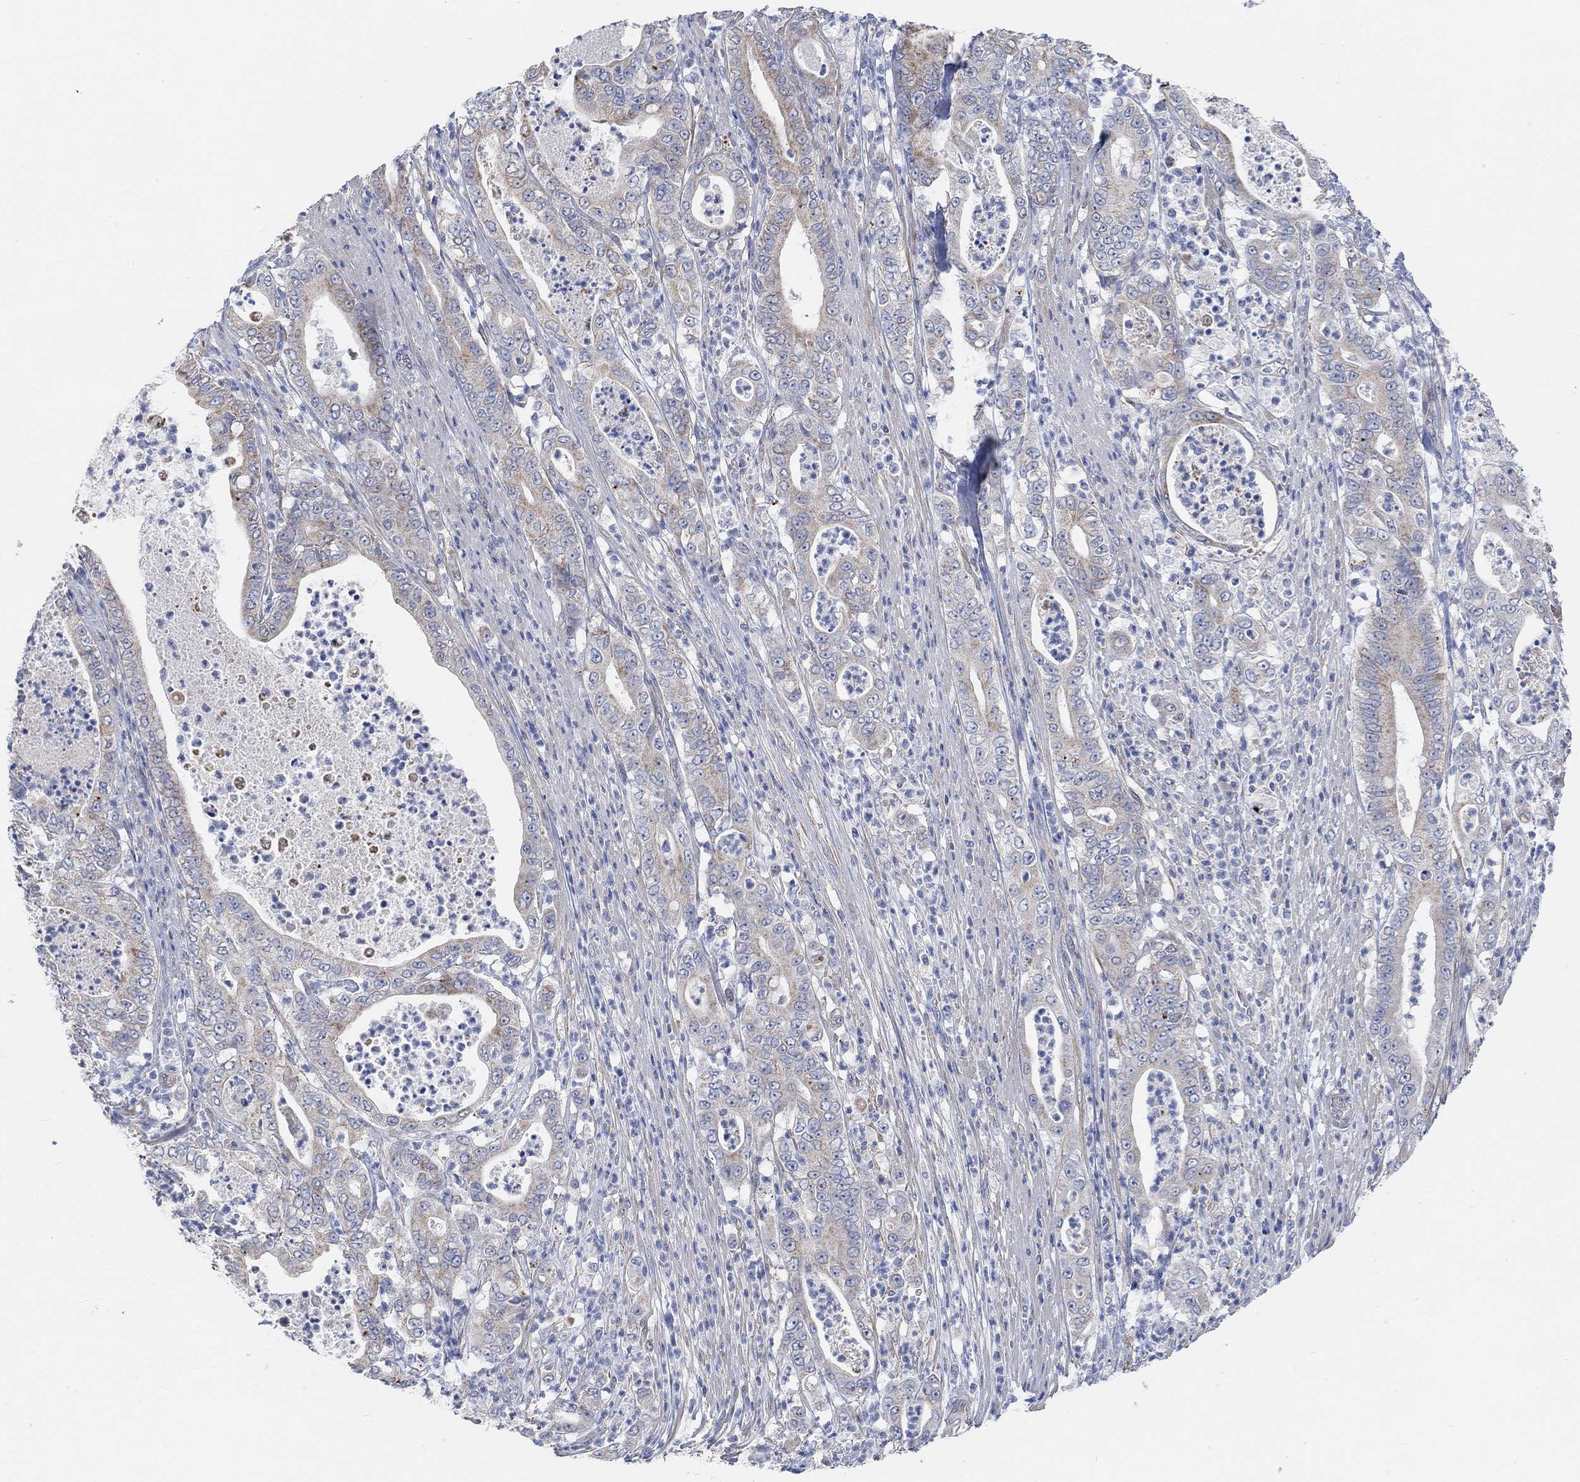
{"staining": {"intensity": "moderate", "quantity": "25%-75%", "location": "cytoplasmic/membranous"}, "tissue": "pancreatic cancer", "cell_type": "Tumor cells", "image_type": "cancer", "snomed": [{"axis": "morphology", "description": "Adenocarcinoma, NOS"}, {"axis": "topography", "description": "Pancreas"}], "caption": "Protein expression analysis of human adenocarcinoma (pancreatic) reveals moderate cytoplasmic/membranous positivity in approximately 25%-75% of tumor cells.", "gene": "HCRTR1", "patient": {"sex": "male", "age": 71}}